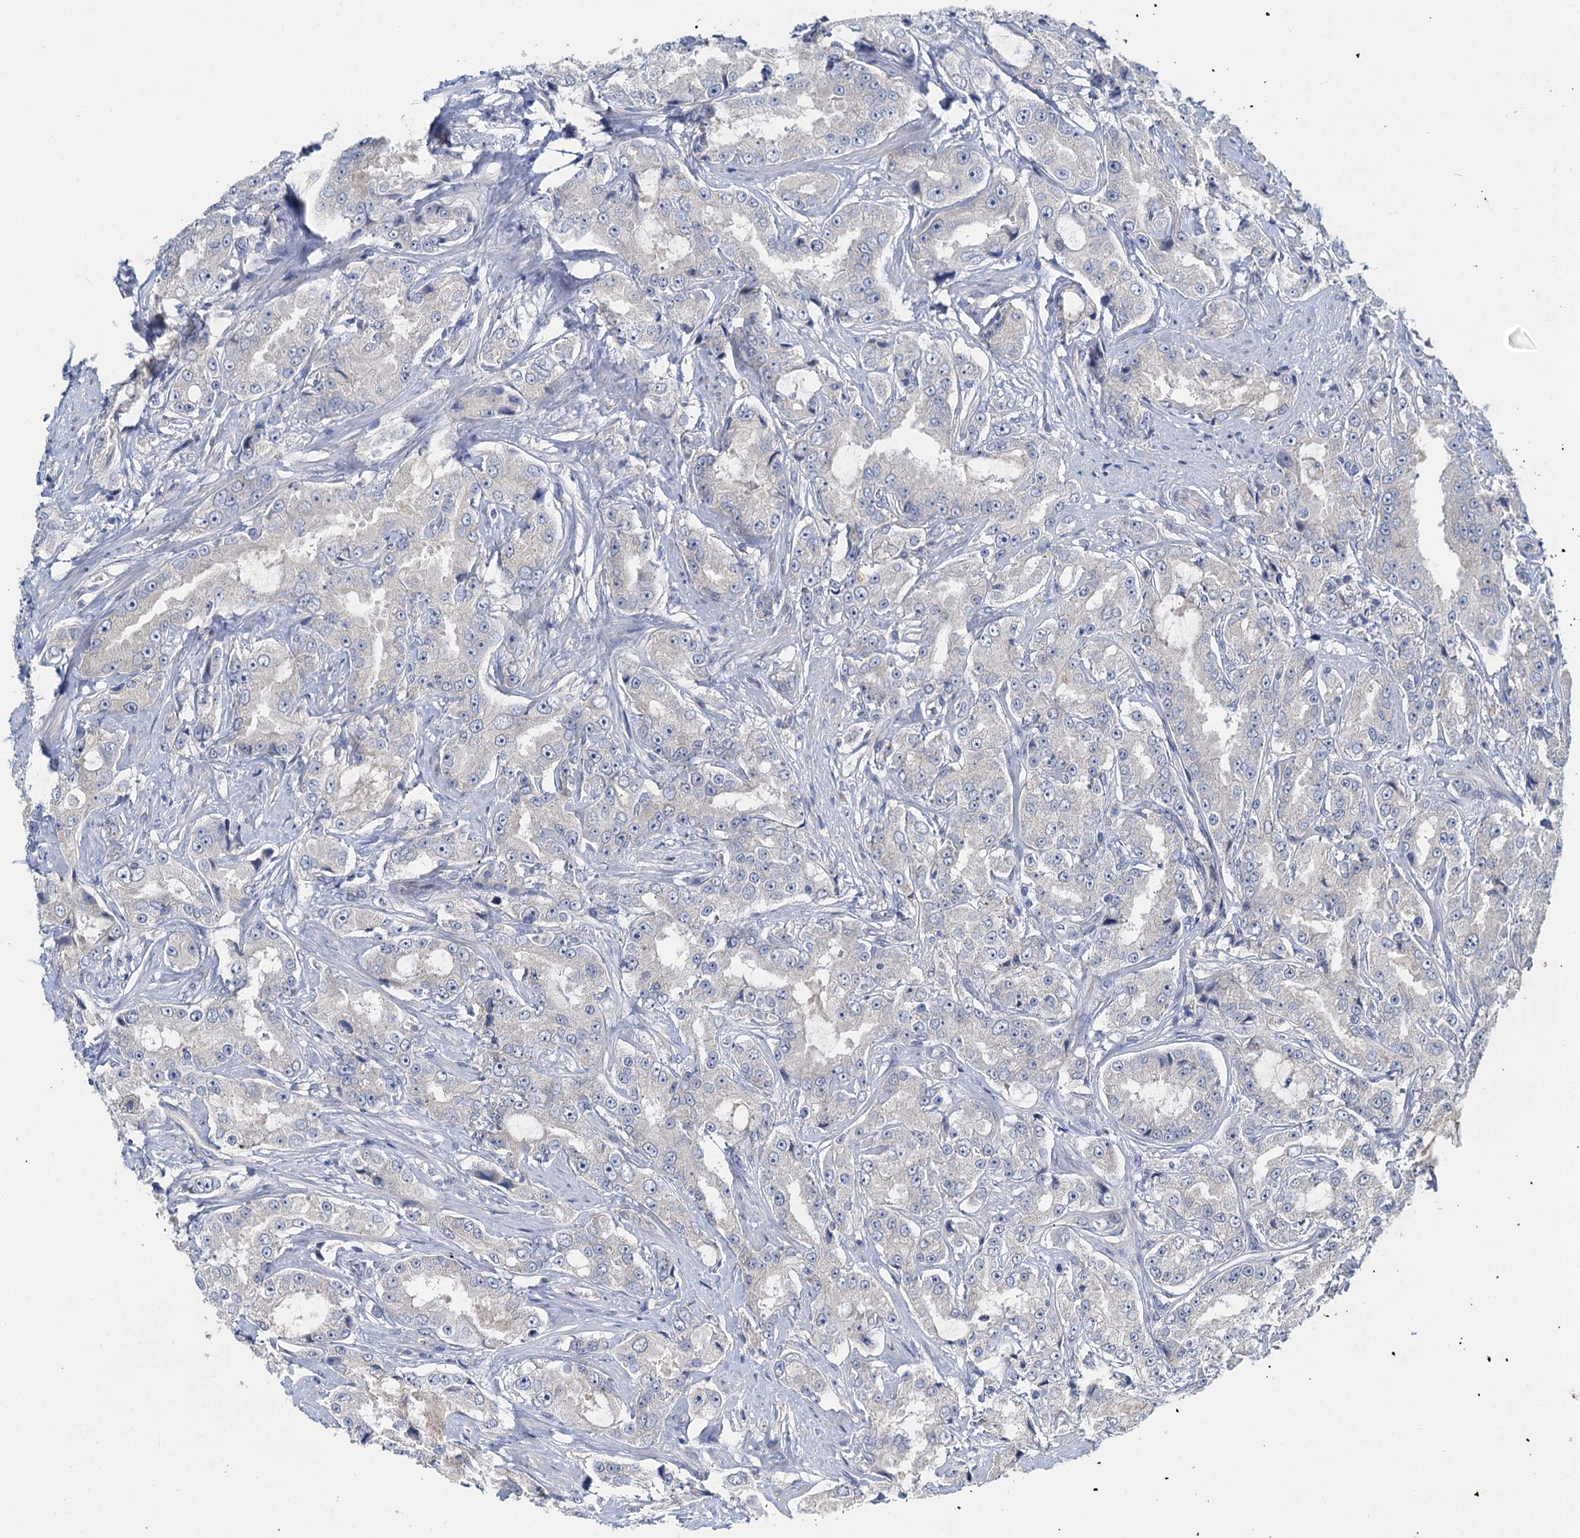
{"staining": {"intensity": "negative", "quantity": "none", "location": "none"}, "tissue": "prostate cancer", "cell_type": "Tumor cells", "image_type": "cancer", "snomed": [{"axis": "morphology", "description": "Adenocarcinoma, High grade"}, {"axis": "topography", "description": "Prostate"}], "caption": "The histopathology image shows no staining of tumor cells in high-grade adenocarcinoma (prostate). Brightfield microscopy of immunohistochemistry (IHC) stained with DAB (brown) and hematoxylin (blue), captured at high magnification.", "gene": "SNAP29", "patient": {"sex": "male", "age": 73}}